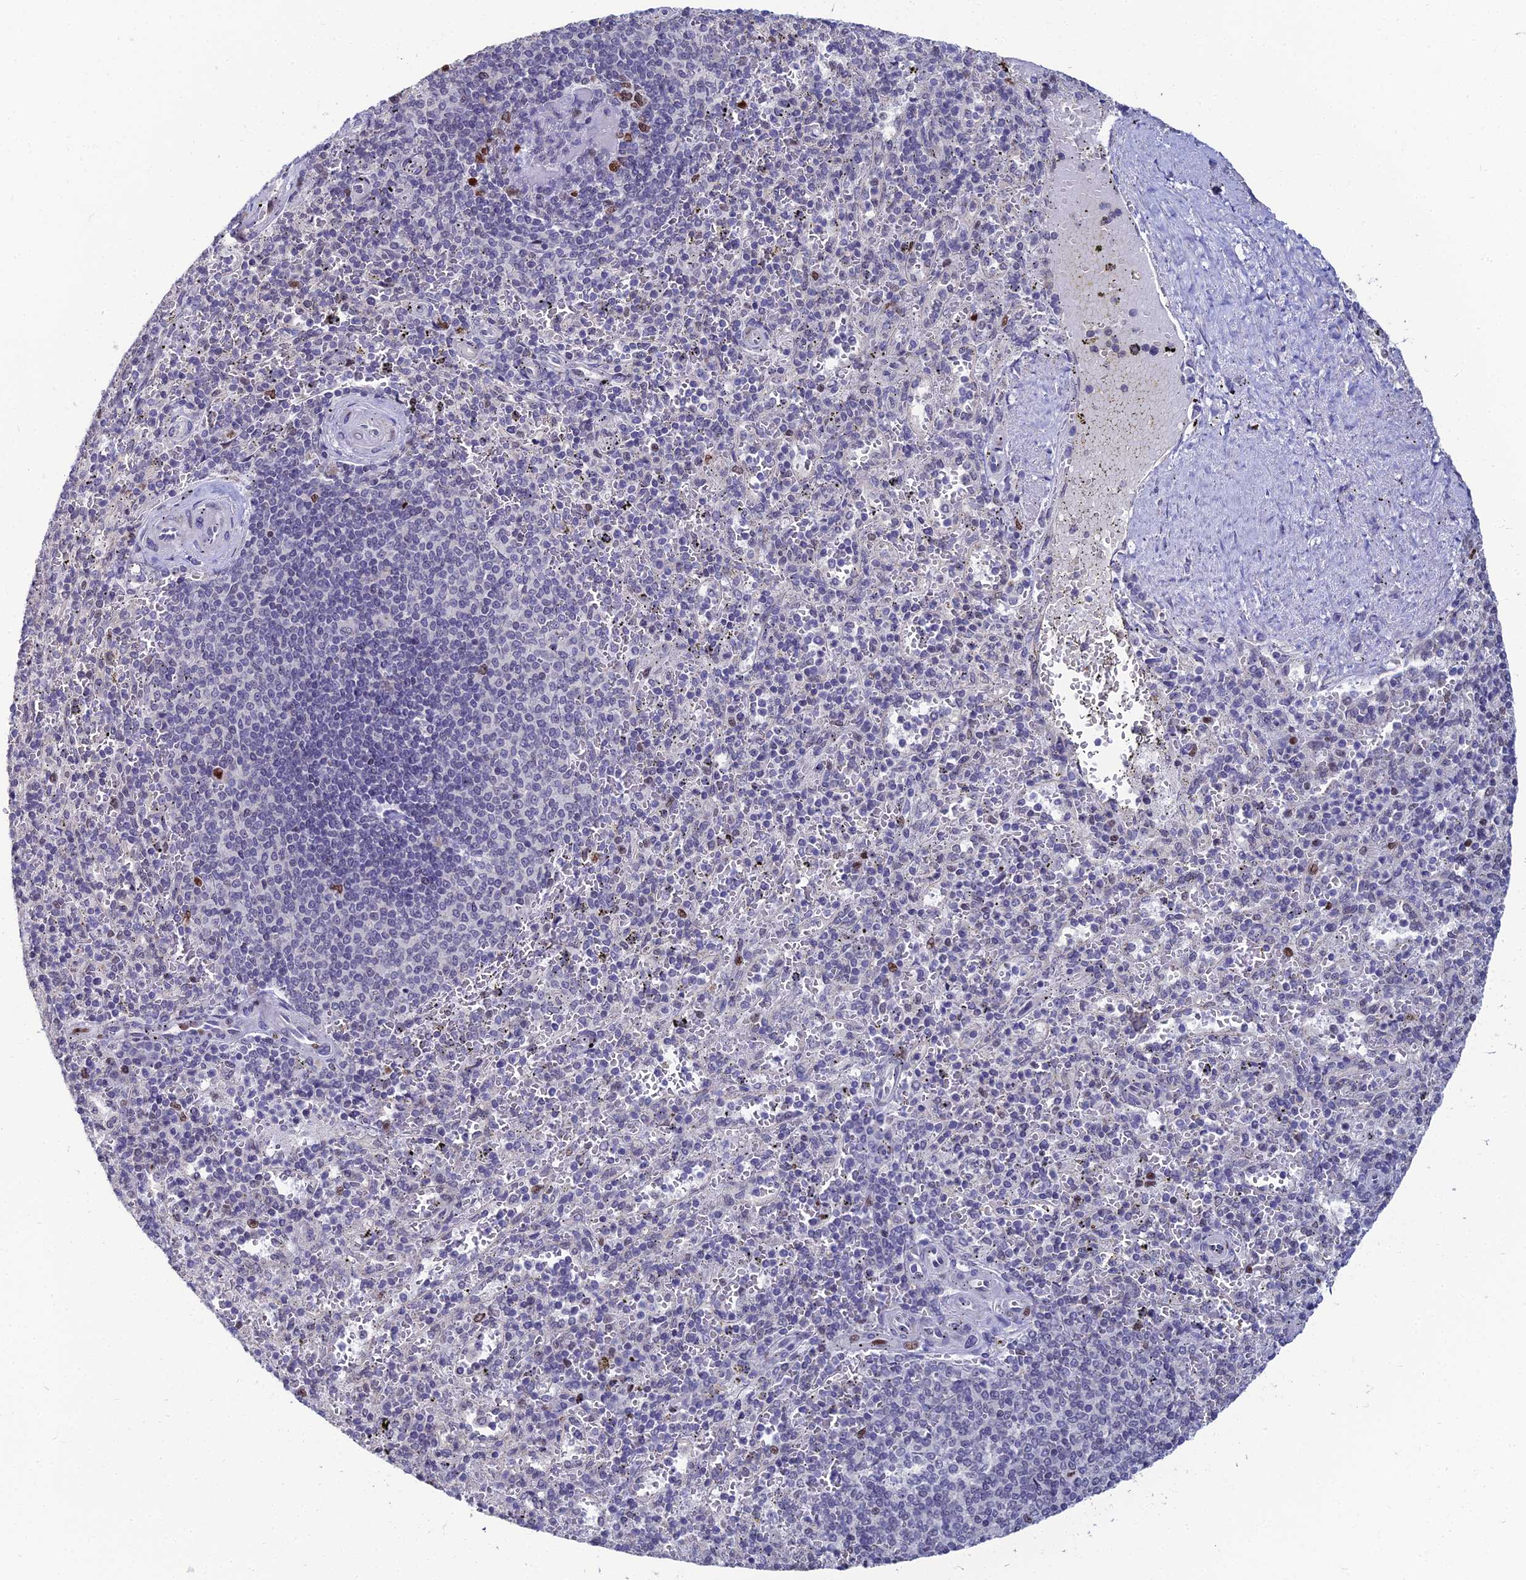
{"staining": {"intensity": "moderate", "quantity": "<25%", "location": "nuclear"}, "tissue": "spleen", "cell_type": "Cells in red pulp", "image_type": "normal", "snomed": [{"axis": "morphology", "description": "Normal tissue, NOS"}, {"axis": "topography", "description": "Spleen"}], "caption": "Immunohistochemistry (IHC) histopathology image of normal spleen stained for a protein (brown), which reveals low levels of moderate nuclear staining in about <25% of cells in red pulp.", "gene": "TAF9B", "patient": {"sex": "male", "age": 82}}